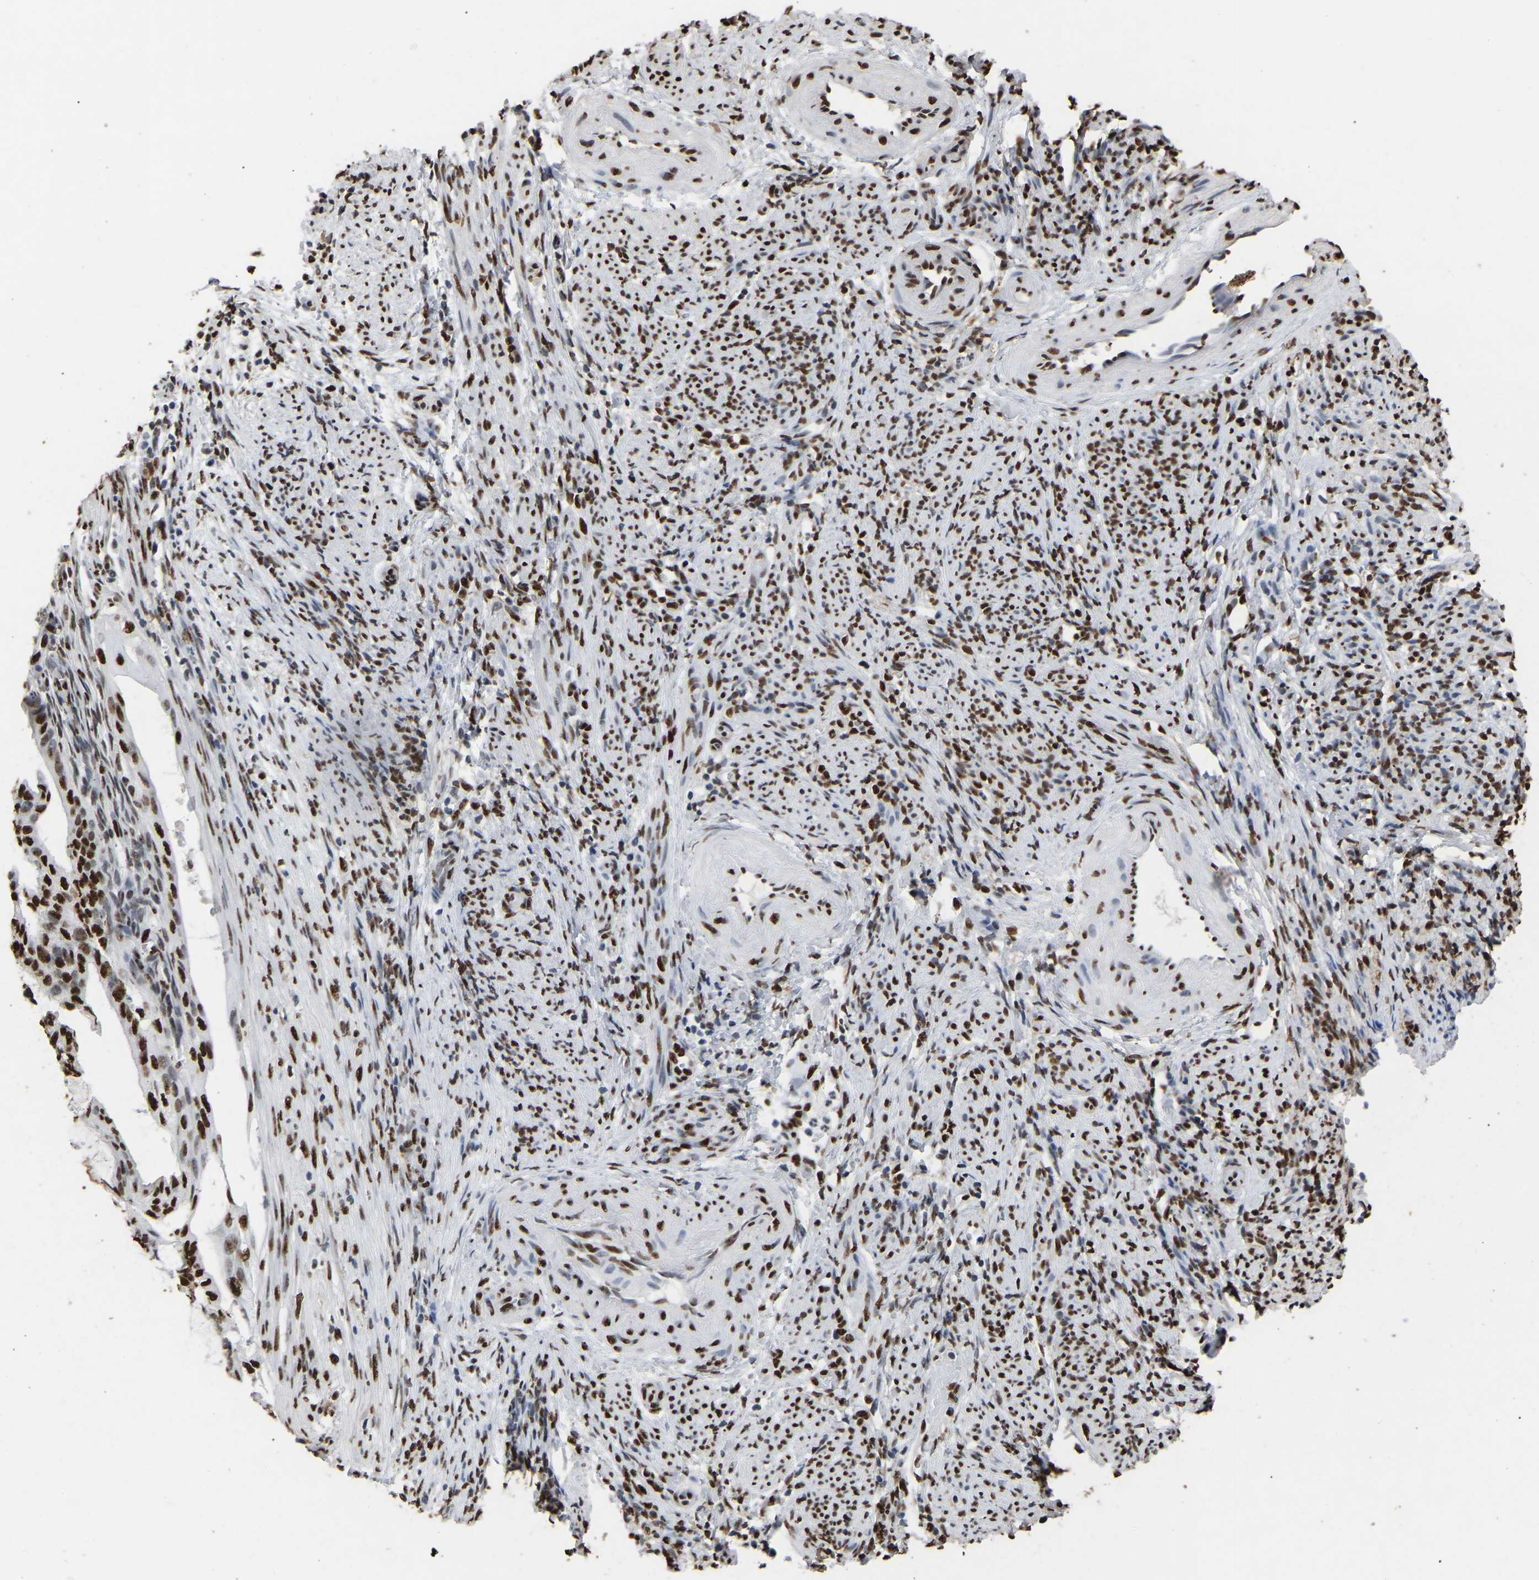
{"staining": {"intensity": "strong", "quantity": ">75%", "location": "cytoplasmic/membranous,nuclear"}, "tissue": "endometrial cancer", "cell_type": "Tumor cells", "image_type": "cancer", "snomed": [{"axis": "morphology", "description": "Adenocarcinoma, NOS"}, {"axis": "topography", "description": "Endometrium"}], "caption": "Tumor cells reveal strong cytoplasmic/membranous and nuclear expression in about >75% of cells in adenocarcinoma (endometrial).", "gene": "RBL2", "patient": {"sex": "female", "age": 58}}